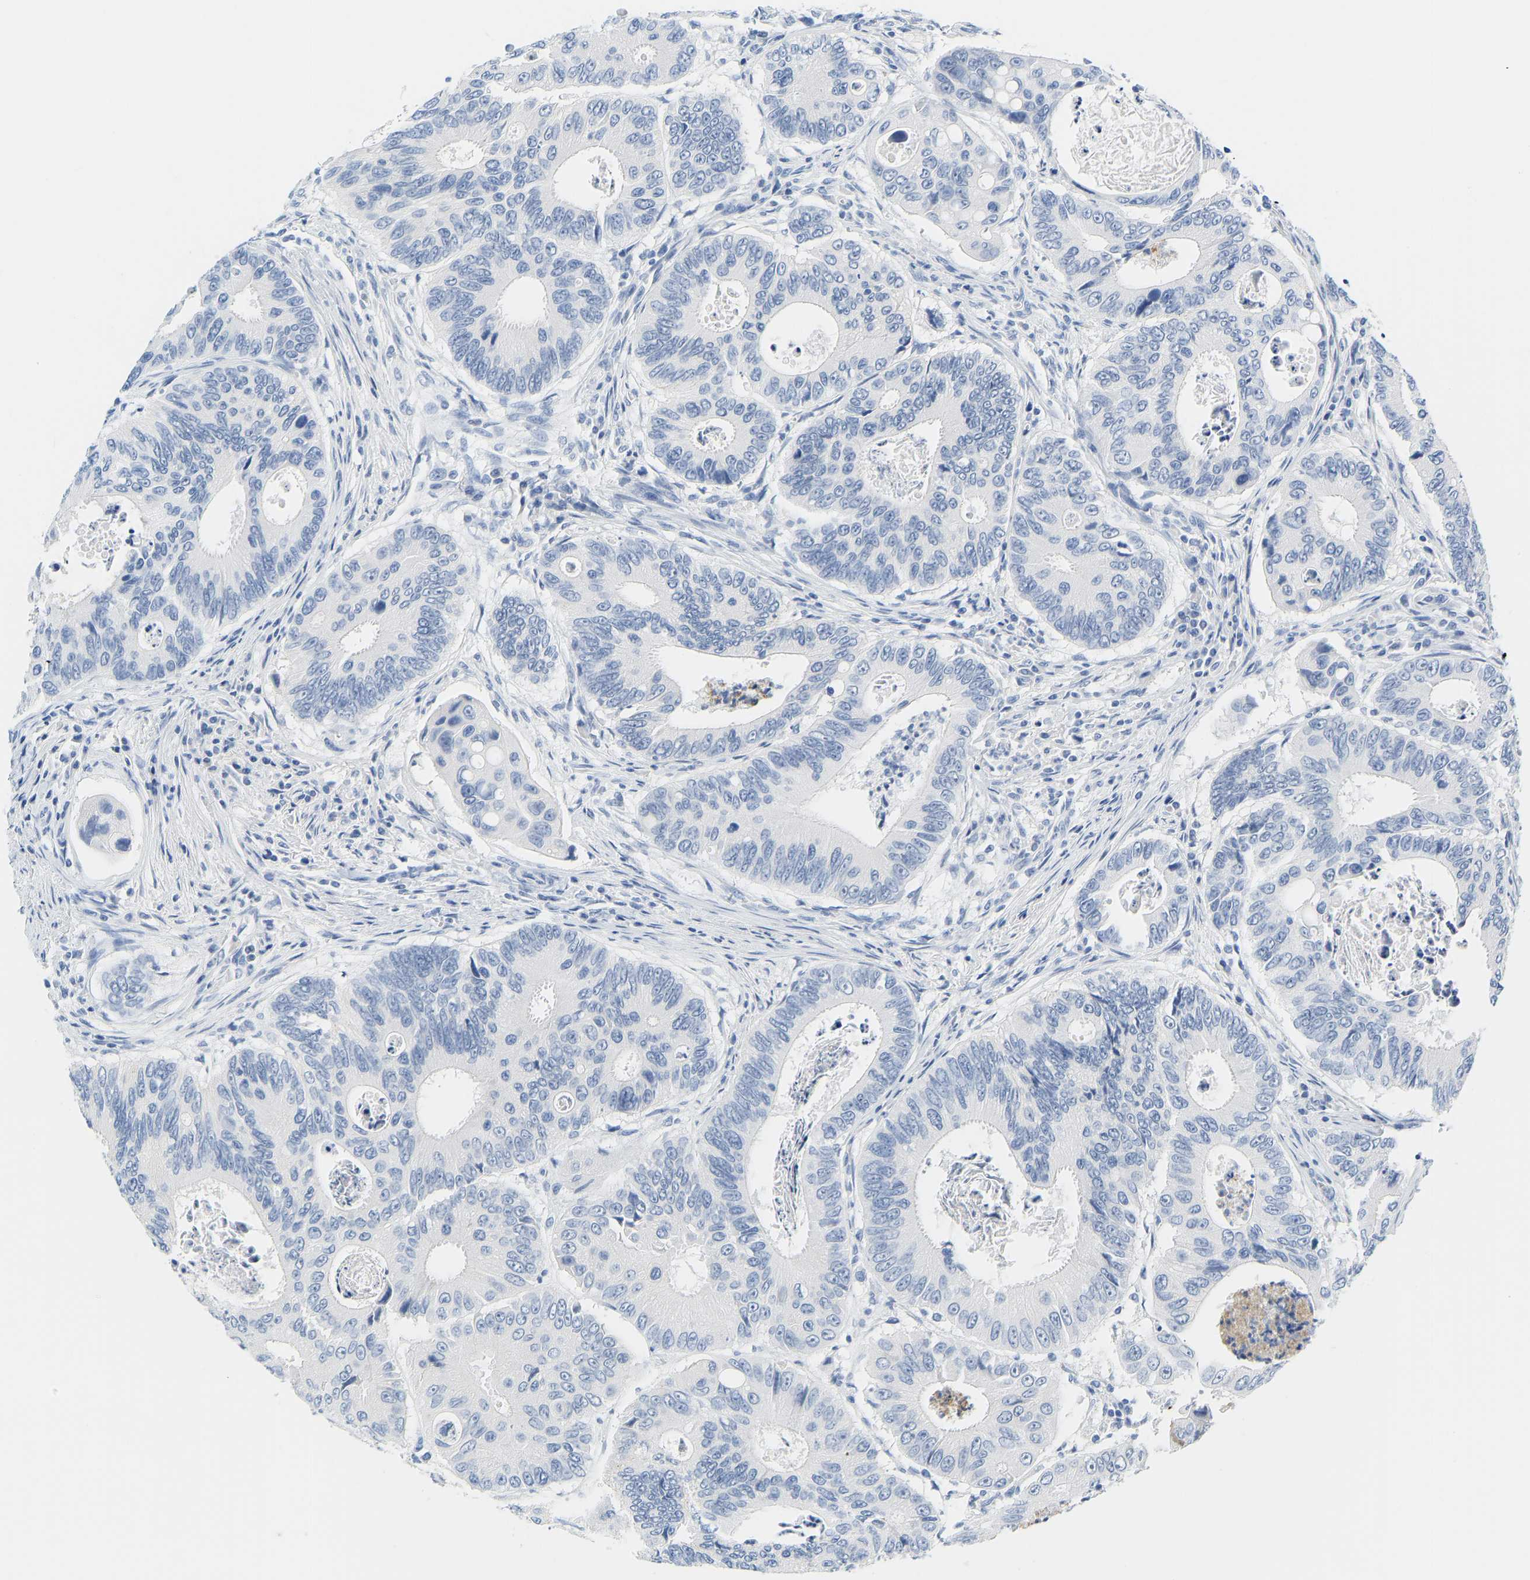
{"staining": {"intensity": "negative", "quantity": "none", "location": "none"}, "tissue": "colorectal cancer", "cell_type": "Tumor cells", "image_type": "cancer", "snomed": [{"axis": "morphology", "description": "Inflammation, NOS"}, {"axis": "morphology", "description": "Adenocarcinoma, NOS"}, {"axis": "topography", "description": "Colon"}], "caption": "Tumor cells are negative for protein expression in human colorectal adenocarcinoma.", "gene": "SERPINB3", "patient": {"sex": "male", "age": 72}}